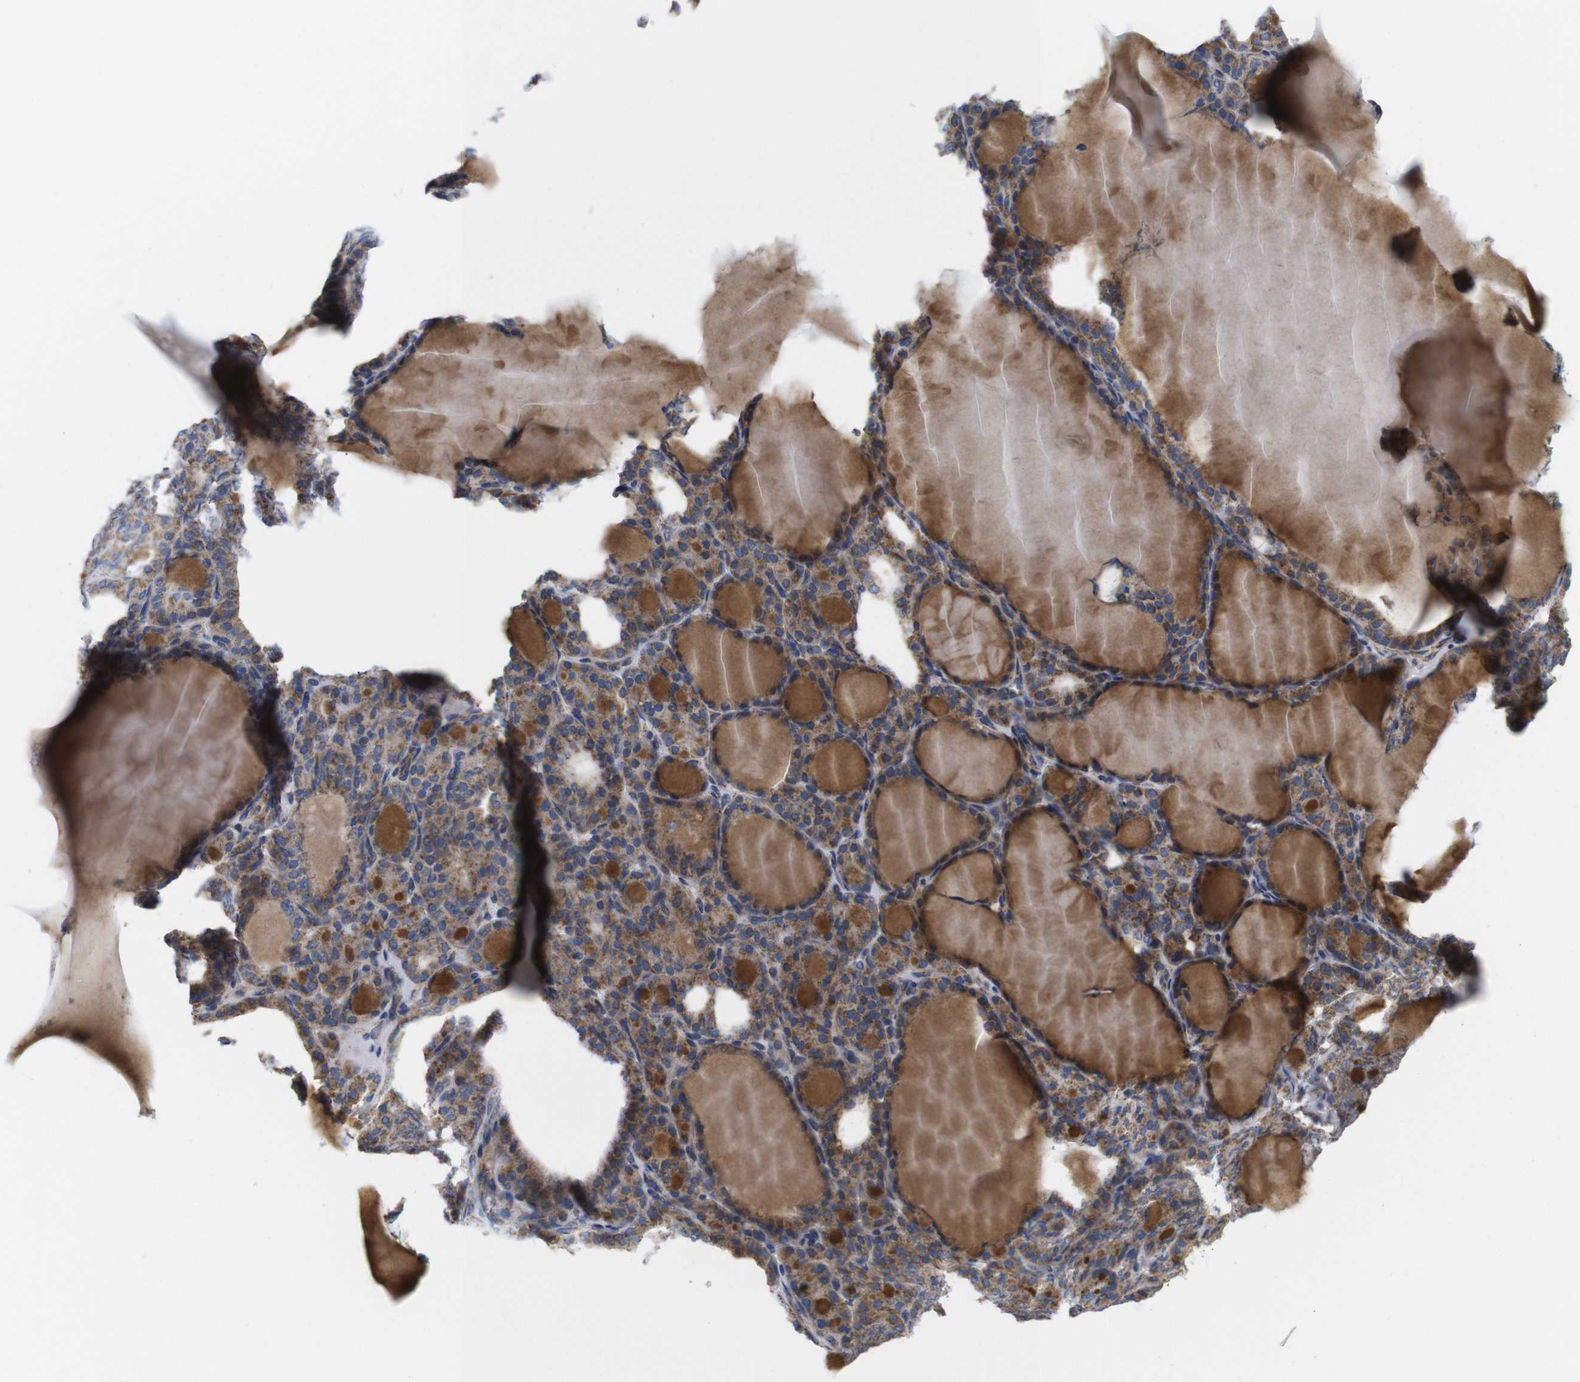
{"staining": {"intensity": "moderate", "quantity": ">75%", "location": "cytoplasmic/membranous"}, "tissue": "thyroid gland", "cell_type": "Glandular cells", "image_type": "normal", "snomed": [{"axis": "morphology", "description": "Normal tissue, NOS"}, {"axis": "topography", "description": "Thyroid gland"}], "caption": "Protein analysis of benign thyroid gland reveals moderate cytoplasmic/membranous expression in approximately >75% of glandular cells. (brown staining indicates protein expression, while blue staining denotes nuclei).", "gene": "FAM171B", "patient": {"sex": "female", "age": 28}}